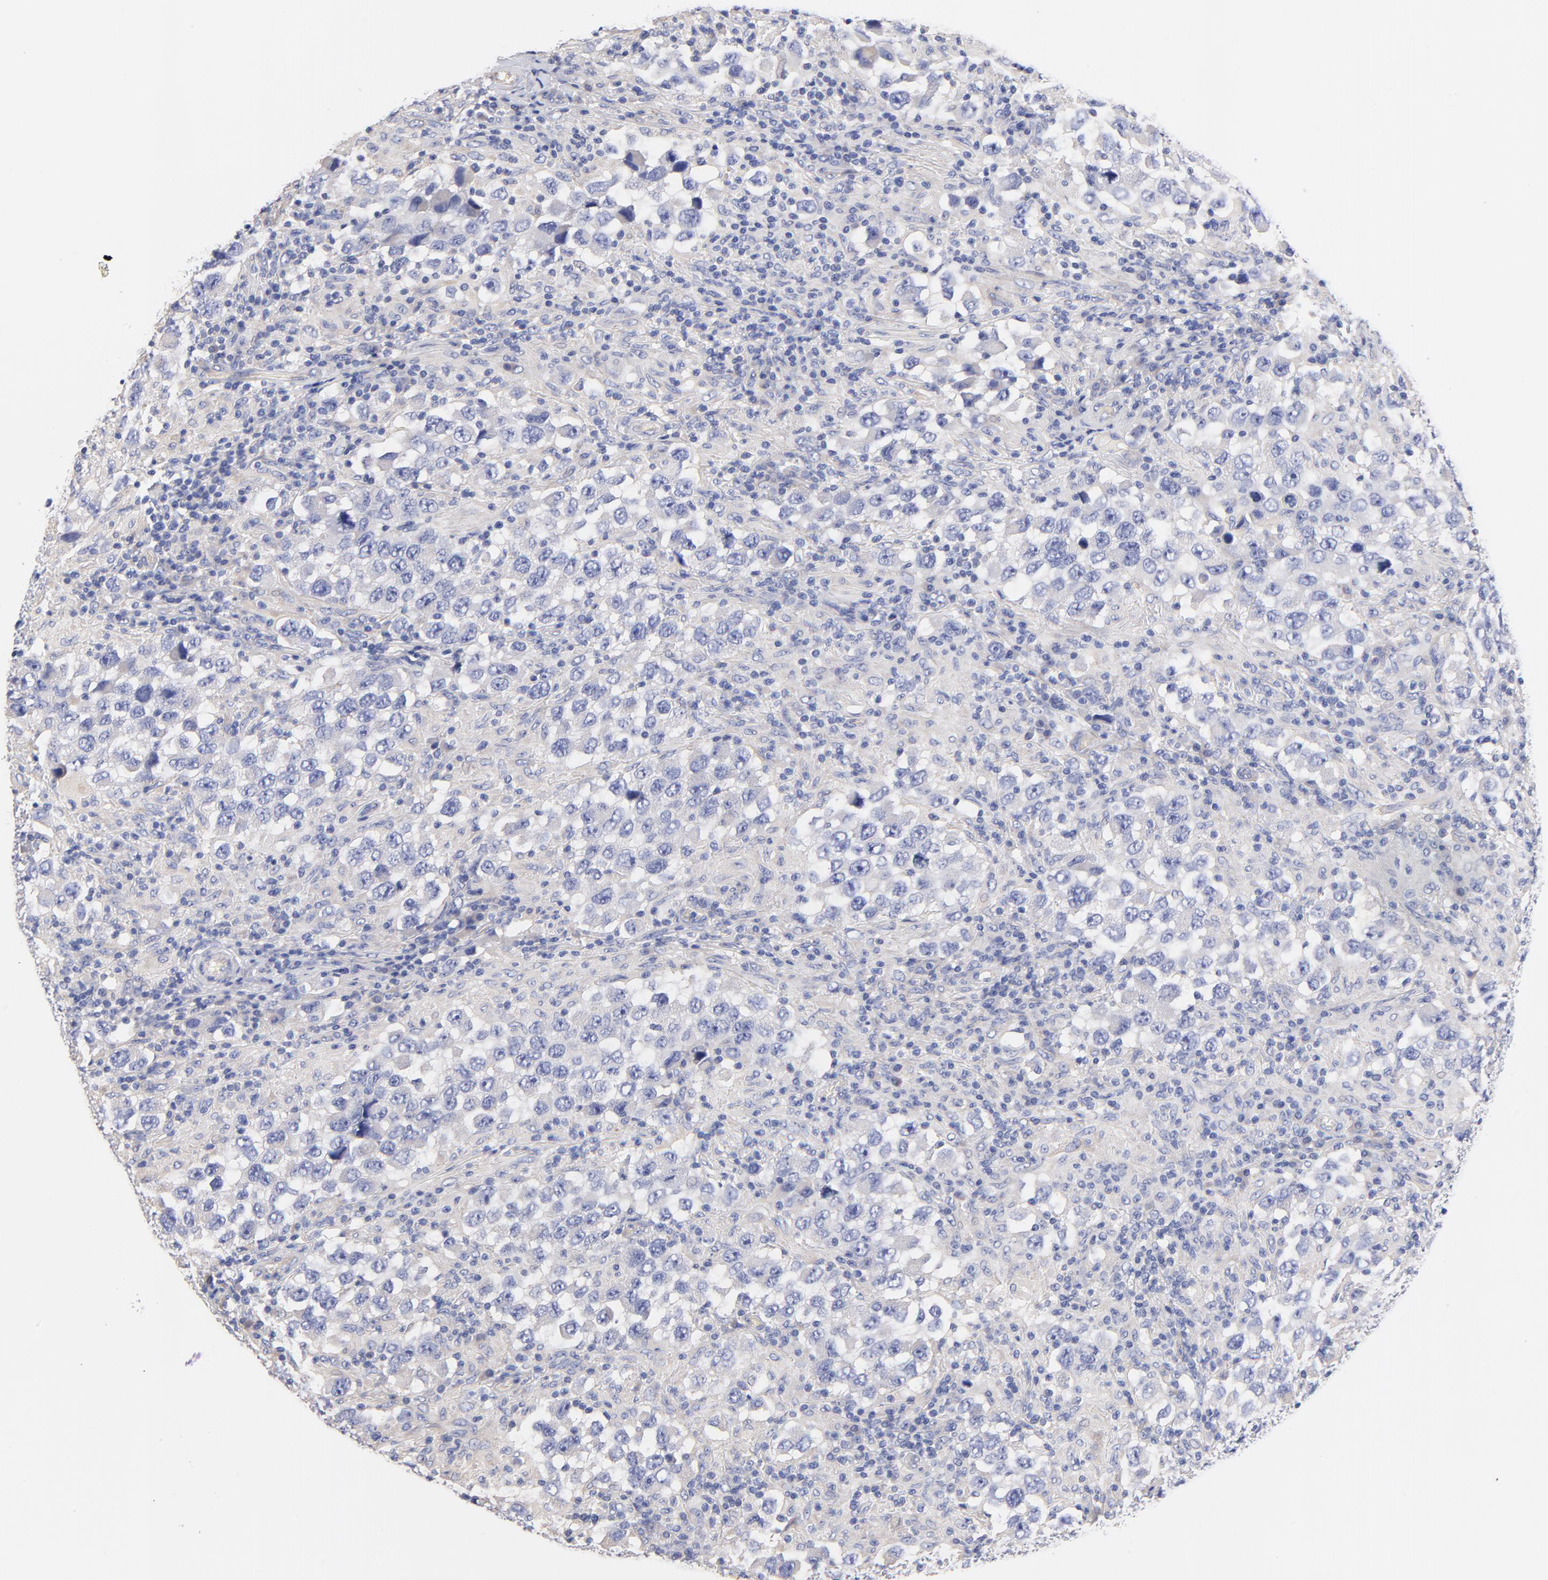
{"staining": {"intensity": "negative", "quantity": "none", "location": "none"}, "tissue": "testis cancer", "cell_type": "Tumor cells", "image_type": "cancer", "snomed": [{"axis": "morphology", "description": "Carcinoma, Embryonal, NOS"}, {"axis": "topography", "description": "Testis"}], "caption": "Immunohistochemistry (IHC) of testis cancer (embryonal carcinoma) shows no expression in tumor cells. Nuclei are stained in blue.", "gene": "HS3ST1", "patient": {"sex": "male", "age": 21}}